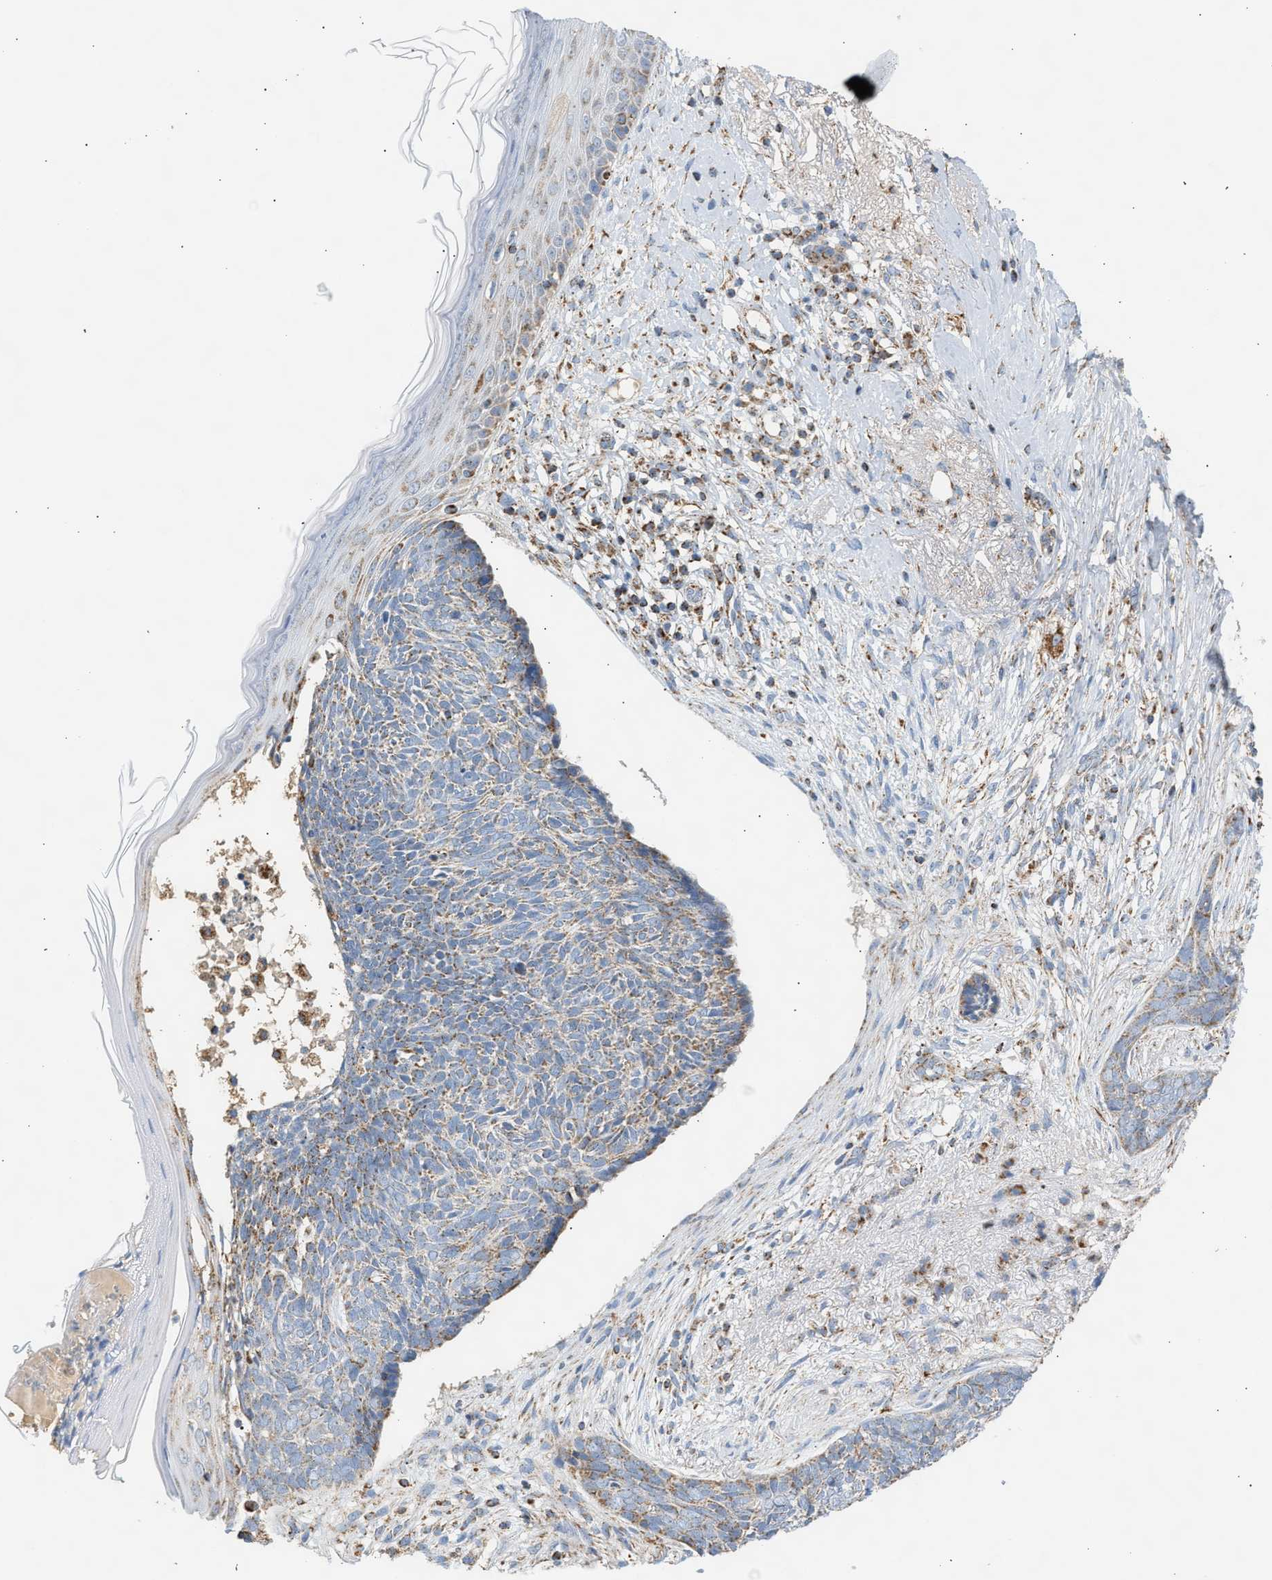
{"staining": {"intensity": "moderate", "quantity": "25%-75%", "location": "cytoplasmic/membranous"}, "tissue": "skin cancer", "cell_type": "Tumor cells", "image_type": "cancer", "snomed": [{"axis": "morphology", "description": "Basal cell carcinoma"}, {"axis": "topography", "description": "Skin"}], "caption": "The immunohistochemical stain shows moderate cytoplasmic/membranous staining in tumor cells of skin cancer (basal cell carcinoma) tissue.", "gene": "OGDH", "patient": {"sex": "female", "age": 84}}